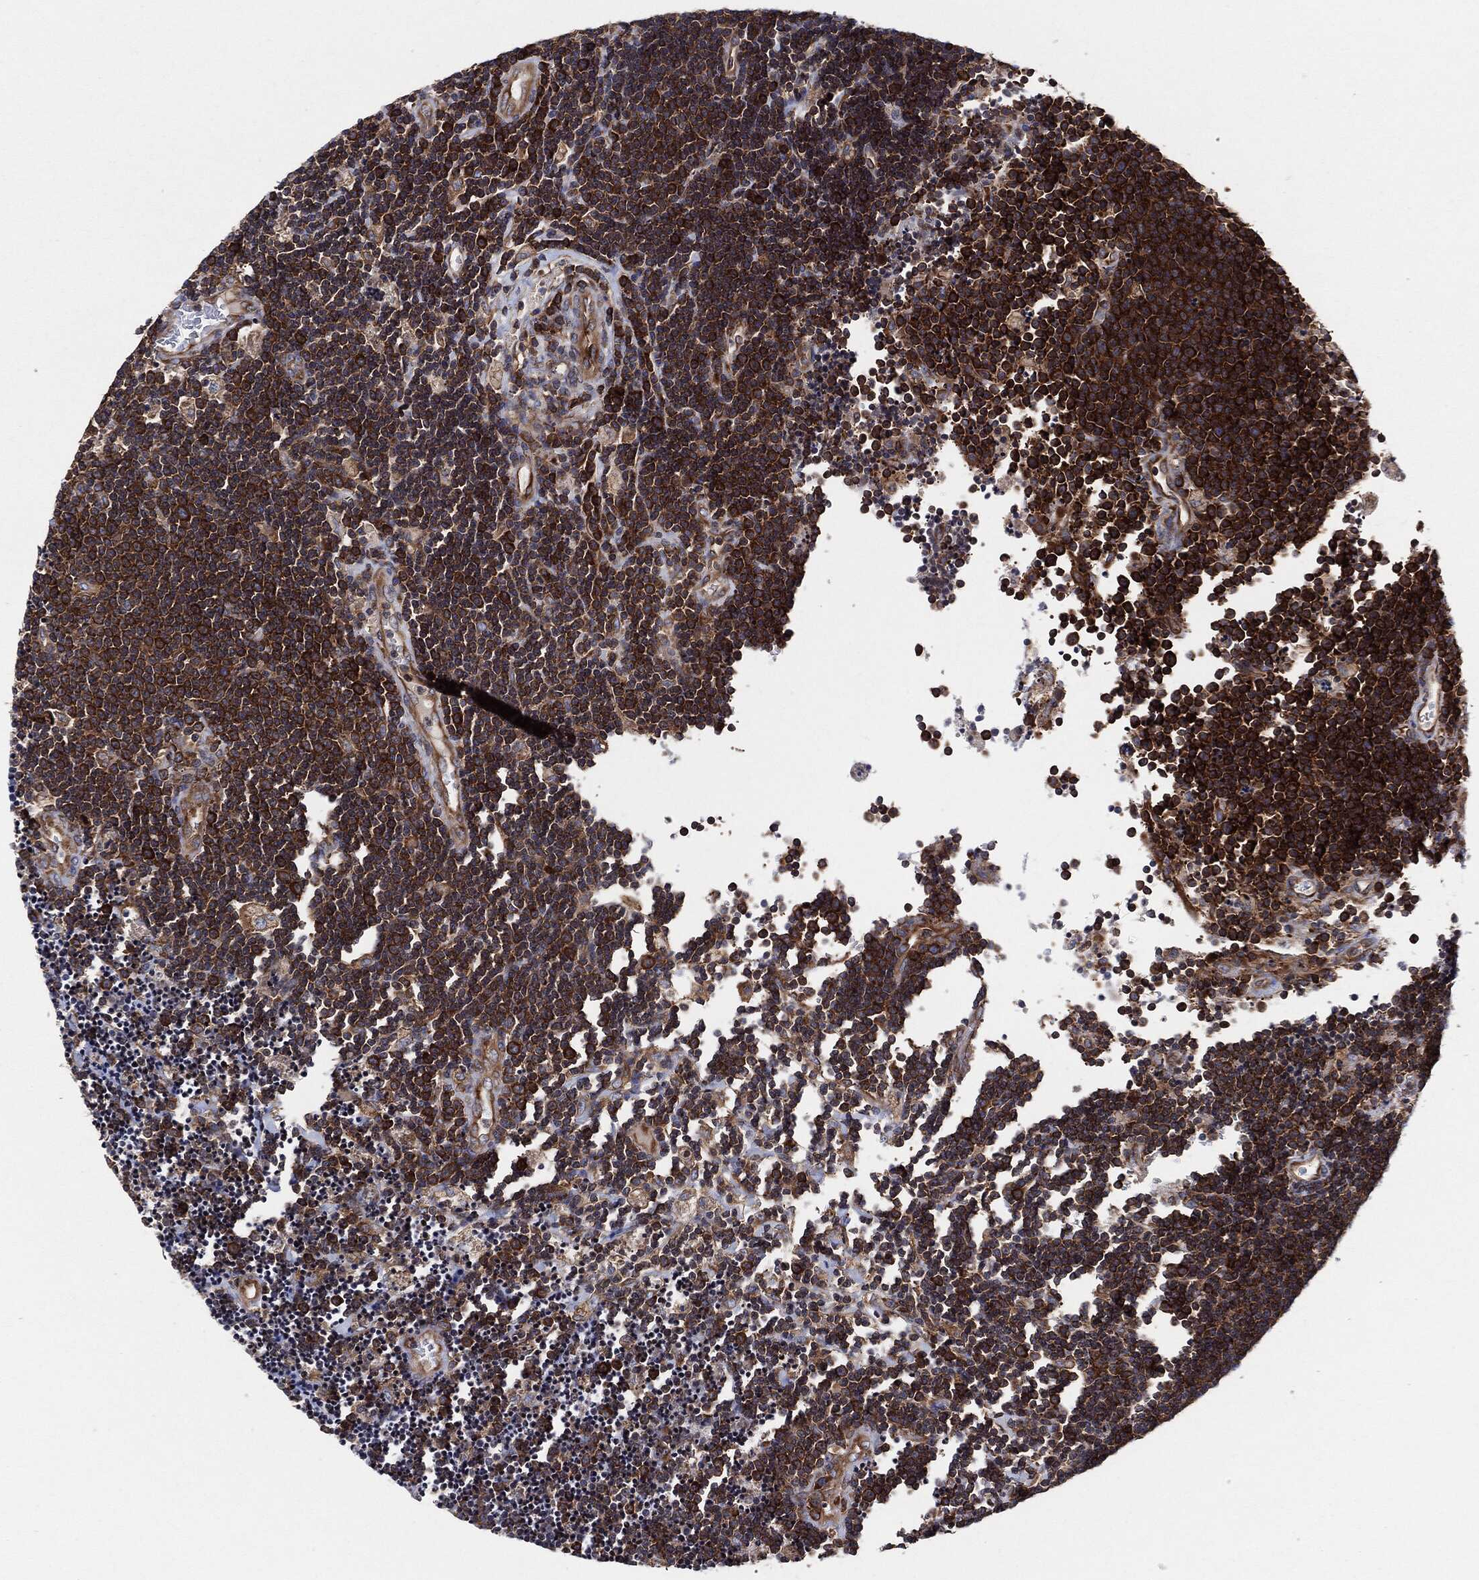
{"staining": {"intensity": "moderate", "quantity": ">75%", "location": "cytoplasmic/membranous"}, "tissue": "lymphoma", "cell_type": "Tumor cells", "image_type": "cancer", "snomed": [{"axis": "morphology", "description": "Malignant lymphoma, non-Hodgkin's type, Low grade"}, {"axis": "topography", "description": "Brain"}], "caption": "Tumor cells exhibit medium levels of moderate cytoplasmic/membranous positivity in approximately >75% of cells in human low-grade malignant lymphoma, non-Hodgkin's type.", "gene": "EIF2S2", "patient": {"sex": "female", "age": 66}}